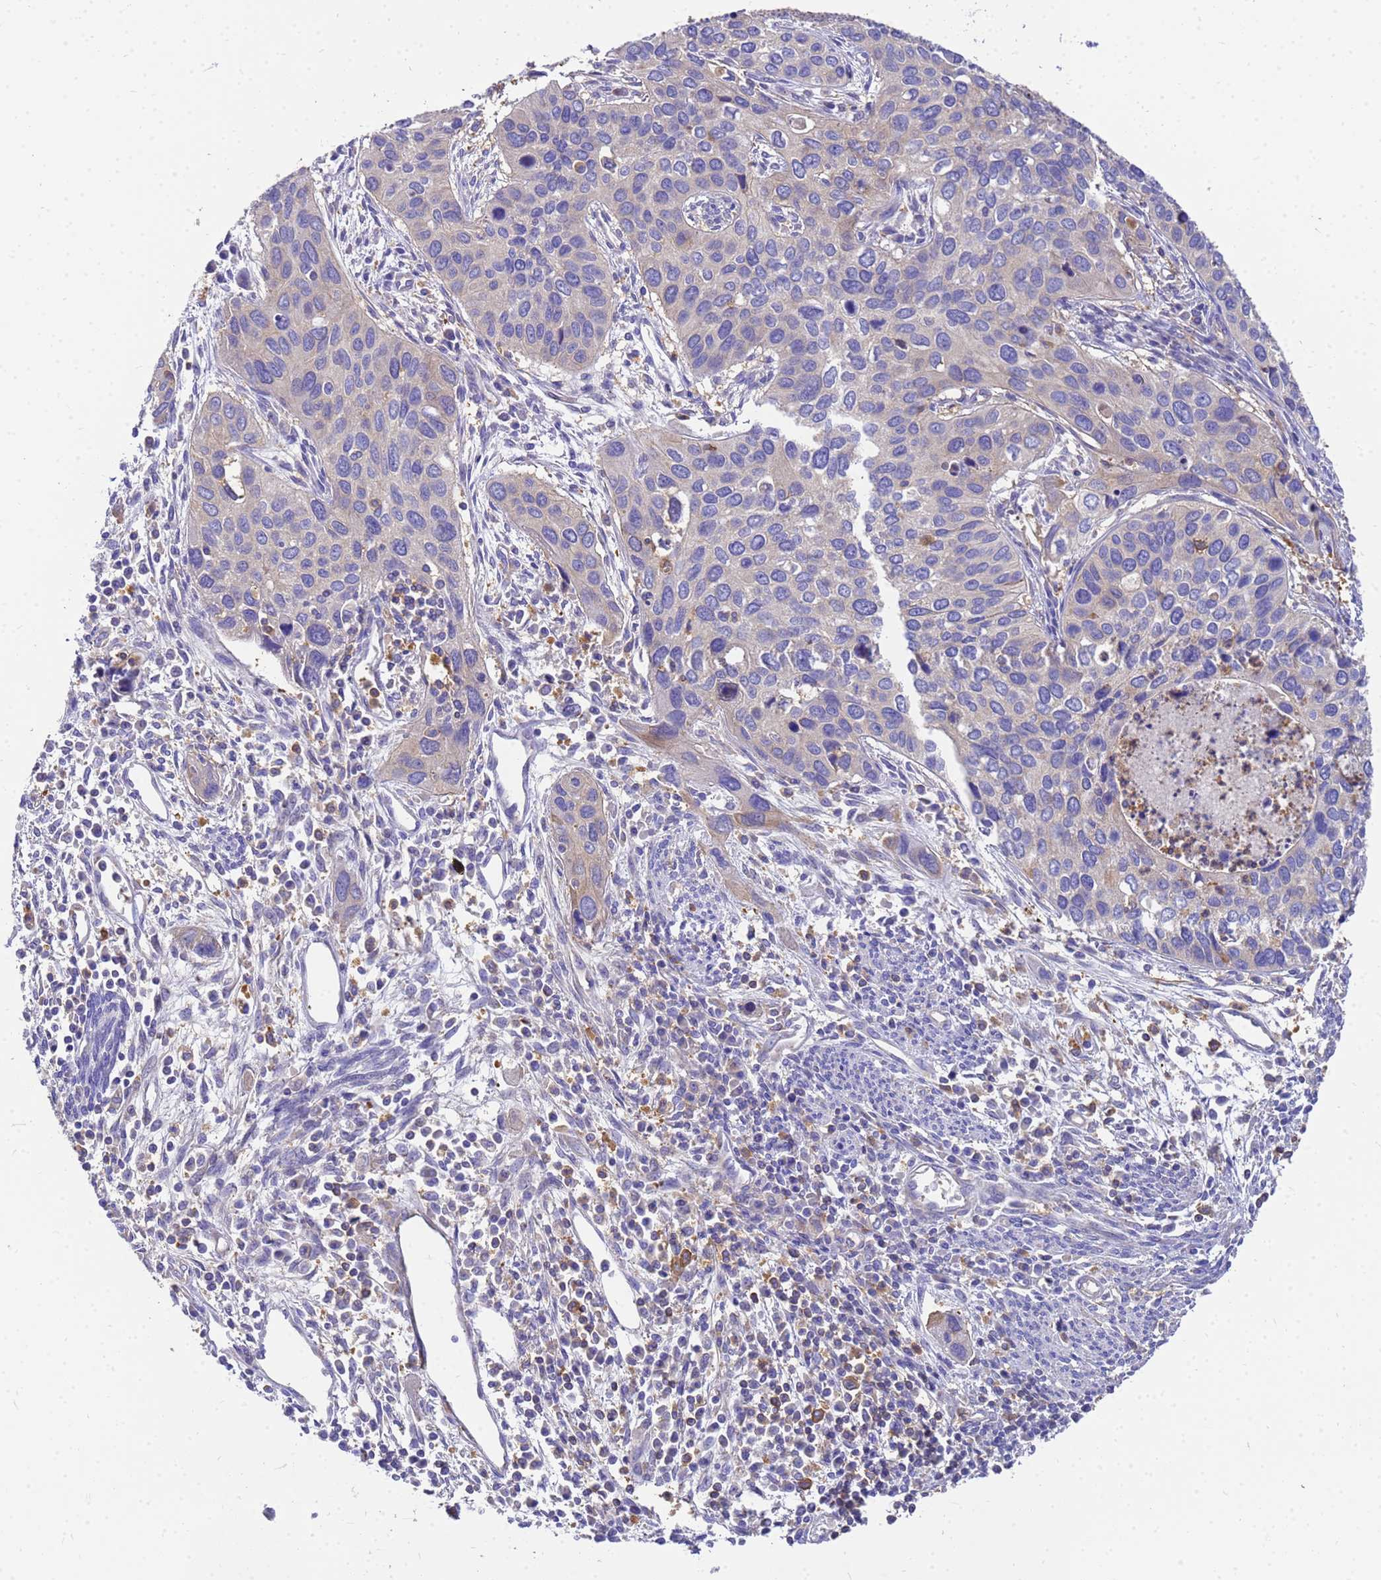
{"staining": {"intensity": "moderate", "quantity": "25%-75%", "location": "cytoplasmic/membranous"}, "tissue": "cervical cancer", "cell_type": "Tumor cells", "image_type": "cancer", "snomed": [{"axis": "morphology", "description": "Squamous cell carcinoma, NOS"}, {"axis": "topography", "description": "Cervix"}], "caption": "Squamous cell carcinoma (cervical) was stained to show a protein in brown. There is medium levels of moderate cytoplasmic/membranous expression in approximately 25%-75% of tumor cells.", "gene": "ZNF235", "patient": {"sex": "female", "age": 55}}